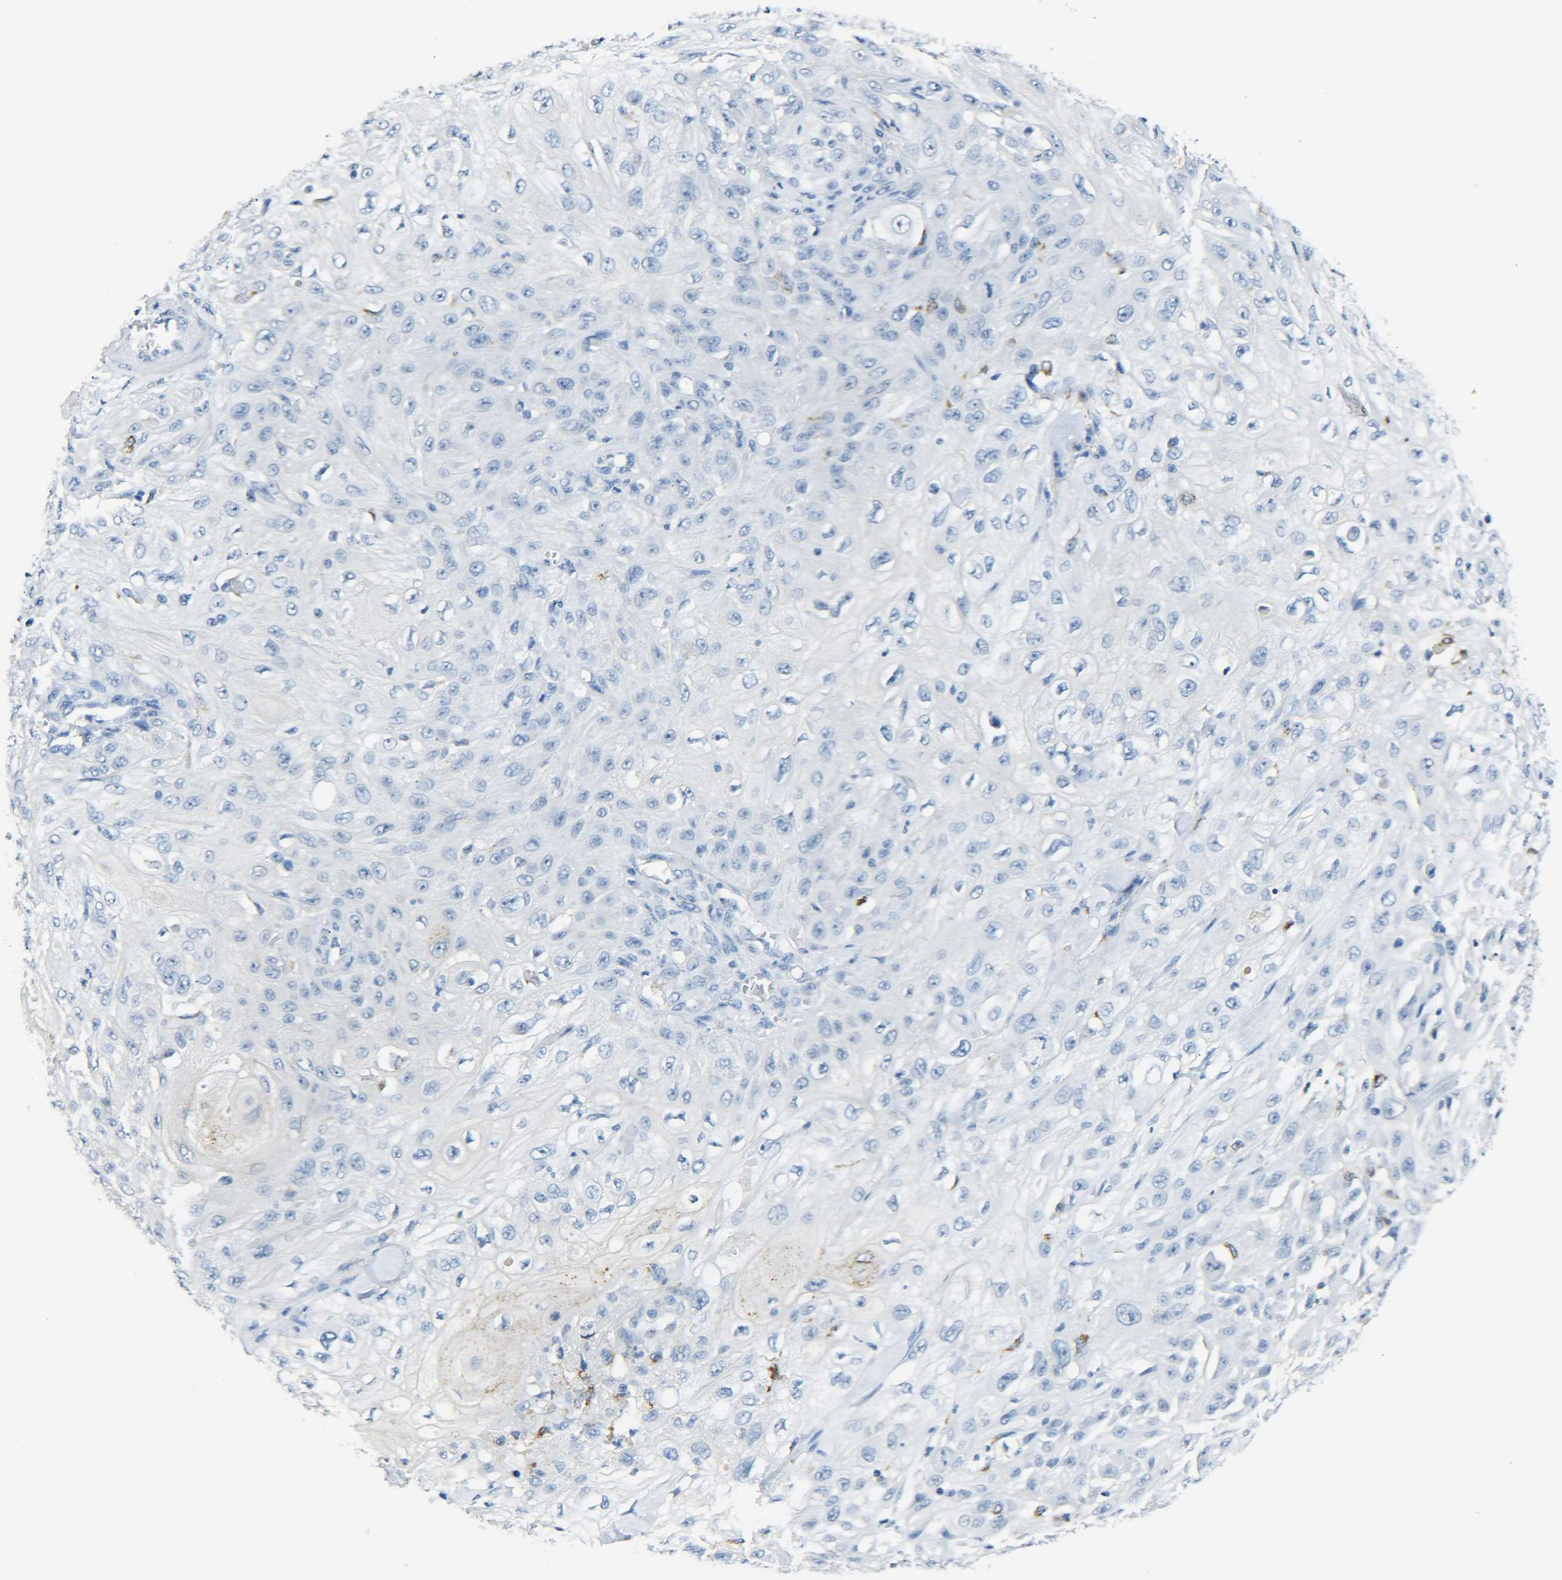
{"staining": {"intensity": "negative", "quantity": "none", "location": "none"}, "tissue": "skin cancer", "cell_type": "Tumor cells", "image_type": "cancer", "snomed": [{"axis": "morphology", "description": "Squamous cell carcinoma, NOS"}, {"axis": "morphology", "description": "Squamous cell carcinoma, metastatic, NOS"}, {"axis": "topography", "description": "Skin"}, {"axis": "topography", "description": "Lymph node"}], "caption": "This micrograph is of skin cancer (metastatic squamous cell carcinoma) stained with IHC to label a protein in brown with the nuclei are counter-stained blue. There is no staining in tumor cells.", "gene": "C15orf48", "patient": {"sex": "male", "age": 75}}